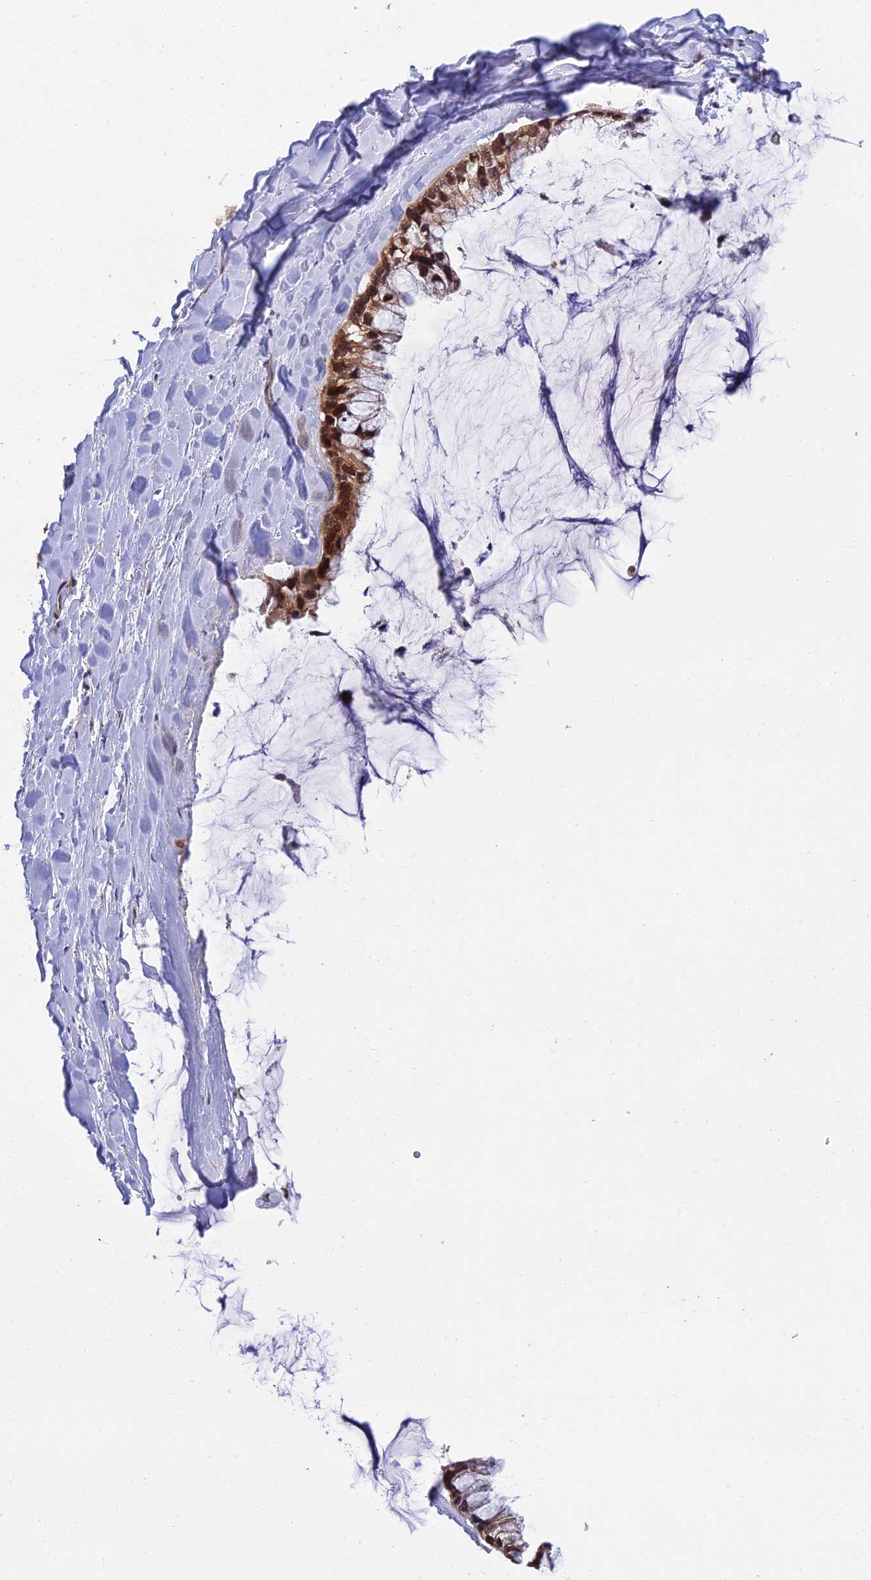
{"staining": {"intensity": "moderate", "quantity": ">75%", "location": "cytoplasmic/membranous,nuclear"}, "tissue": "ovarian cancer", "cell_type": "Tumor cells", "image_type": "cancer", "snomed": [{"axis": "morphology", "description": "Cystadenocarcinoma, mucinous, NOS"}, {"axis": "topography", "description": "Ovary"}], "caption": "The immunohistochemical stain labels moderate cytoplasmic/membranous and nuclear staining in tumor cells of ovarian mucinous cystadenocarcinoma tissue. Nuclei are stained in blue.", "gene": "GRWD1", "patient": {"sex": "female", "age": 39}}